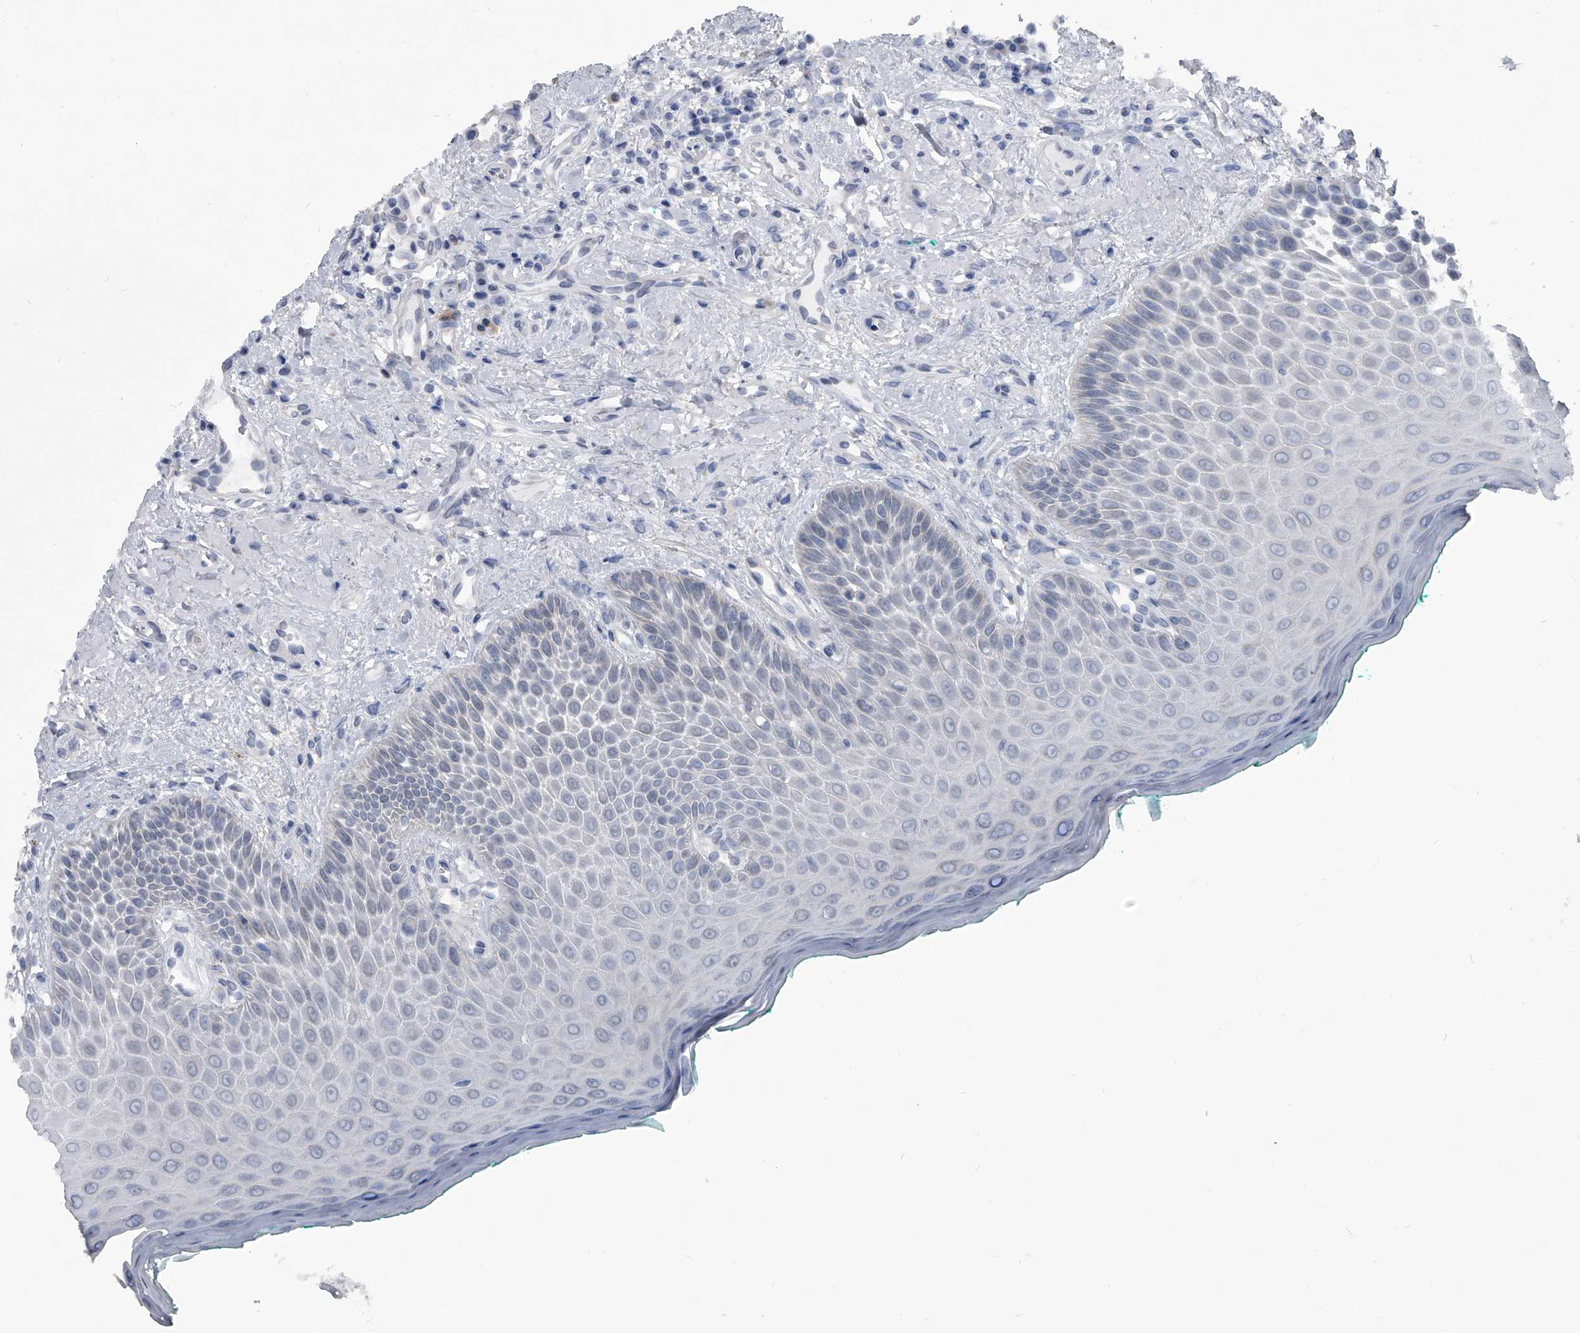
{"staining": {"intensity": "weak", "quantity": "<25%", "location": "cytoplasmic/membranous"}, "tissue": "oral mucosa", "cell_type": "Squamous epithelial cells", "image_type": "normal", "snomed": [{"axis": "morphology", "description": "Normal tissue, NOS"}, {"axis": "topography", "description": "Oral tissue"}], "caption": "Oral mucosa stained for a protein using immunohistochemistry (IHC) exhibits no positivity squamous epithelial cells.", "gene": "MAP4K3", "patient": {"sex": "female", "age": 70}}